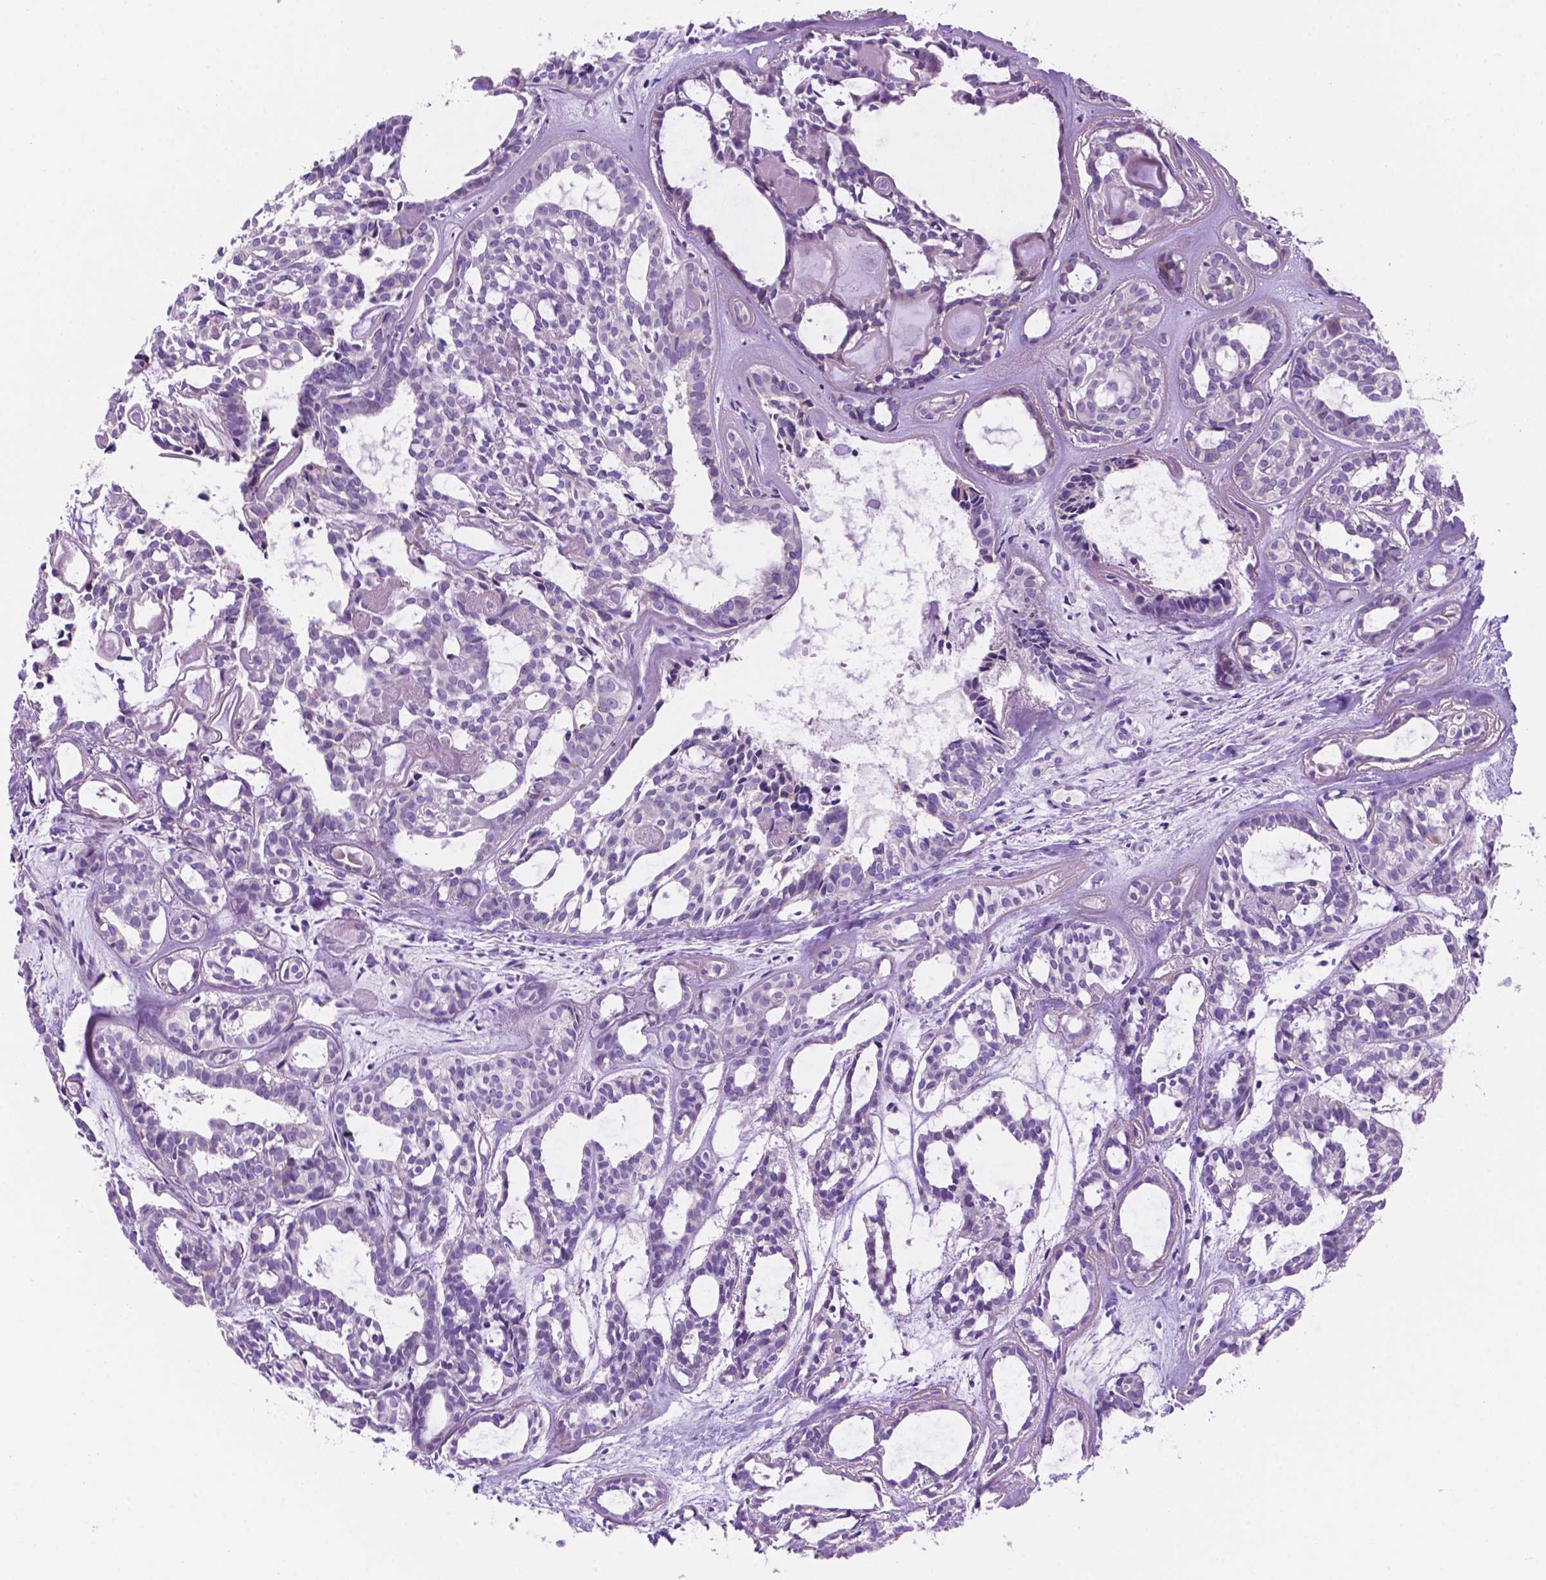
{"staining": {"intensity": "negative", "quantity": "none", "location": "none"}, "tissue": "head and neck cancer", "cell_type": "Tumor cells", "image_type": "cancer", "snomed": [{"axis": "morphology", "description": "Adenocarcinoma, NOS"}, {"axis": "topography", "description": "Head-Neck"}], "caption": "Tumor cells are negative for brown protein staining in adenocarcinoma (head and neck).", "gene": "CEACAM7", "patient": {"sex": "female", "age": 62}}